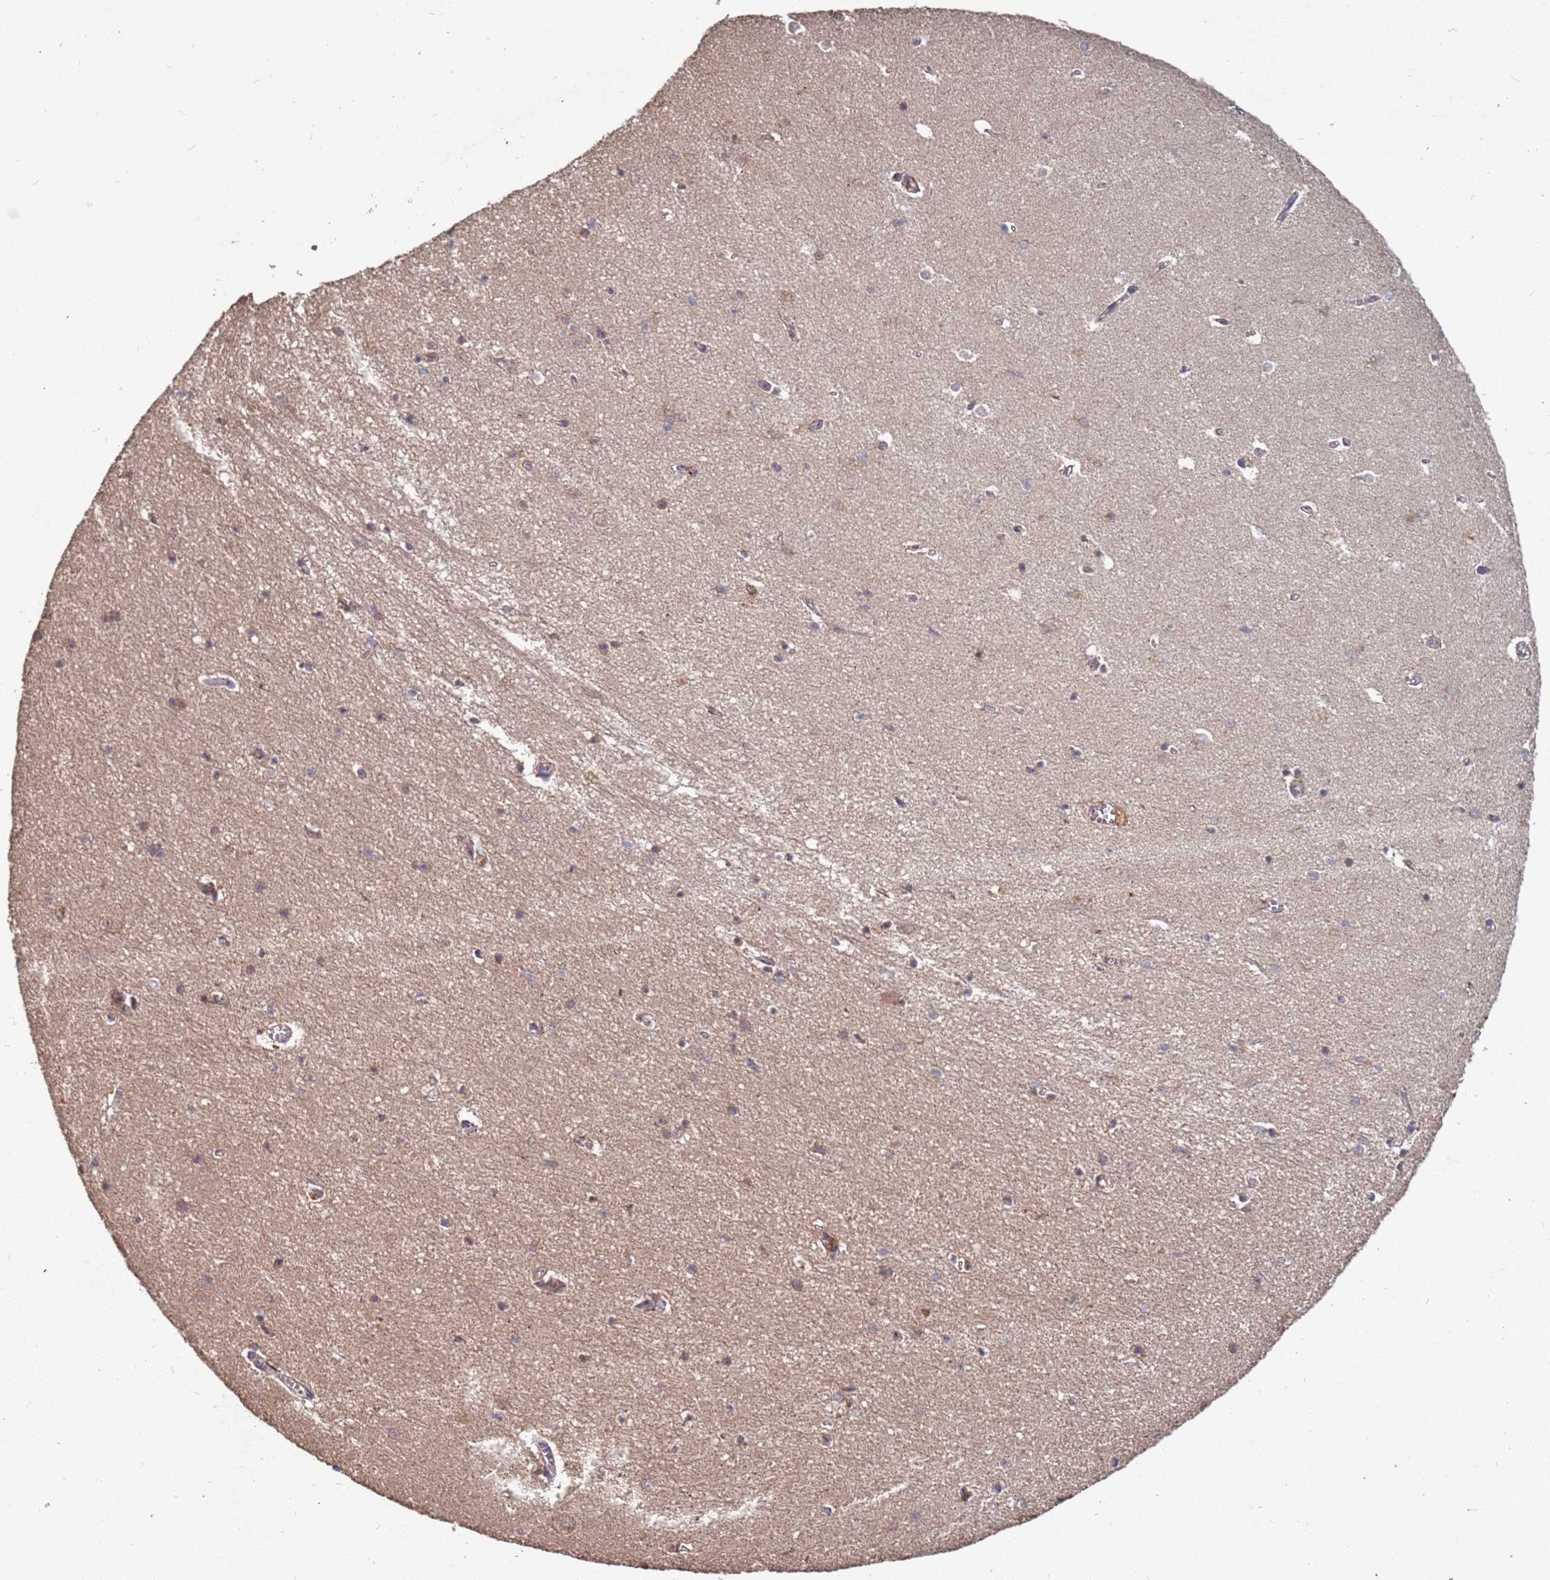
{"staining": {"intensity": "weak", "quantity": "<25%", "location": "cytoplasmic/membranous,nuclear"}, "tissue": "hippocampus", "cell_type": "Glial cells", "image_type": "normal", "snomed": [{"axis": "morphology", "description": "Normal tissue, NOS"}, {"axis": "topography", "description": "Hippocampus"}], "caption": "High power microscopy image of an IHC histopathology image of normal hippocampus, revealing no significant expression in glial cells.", "gene": "PRORP", "patient": {"sex": "female", "age": 64}}